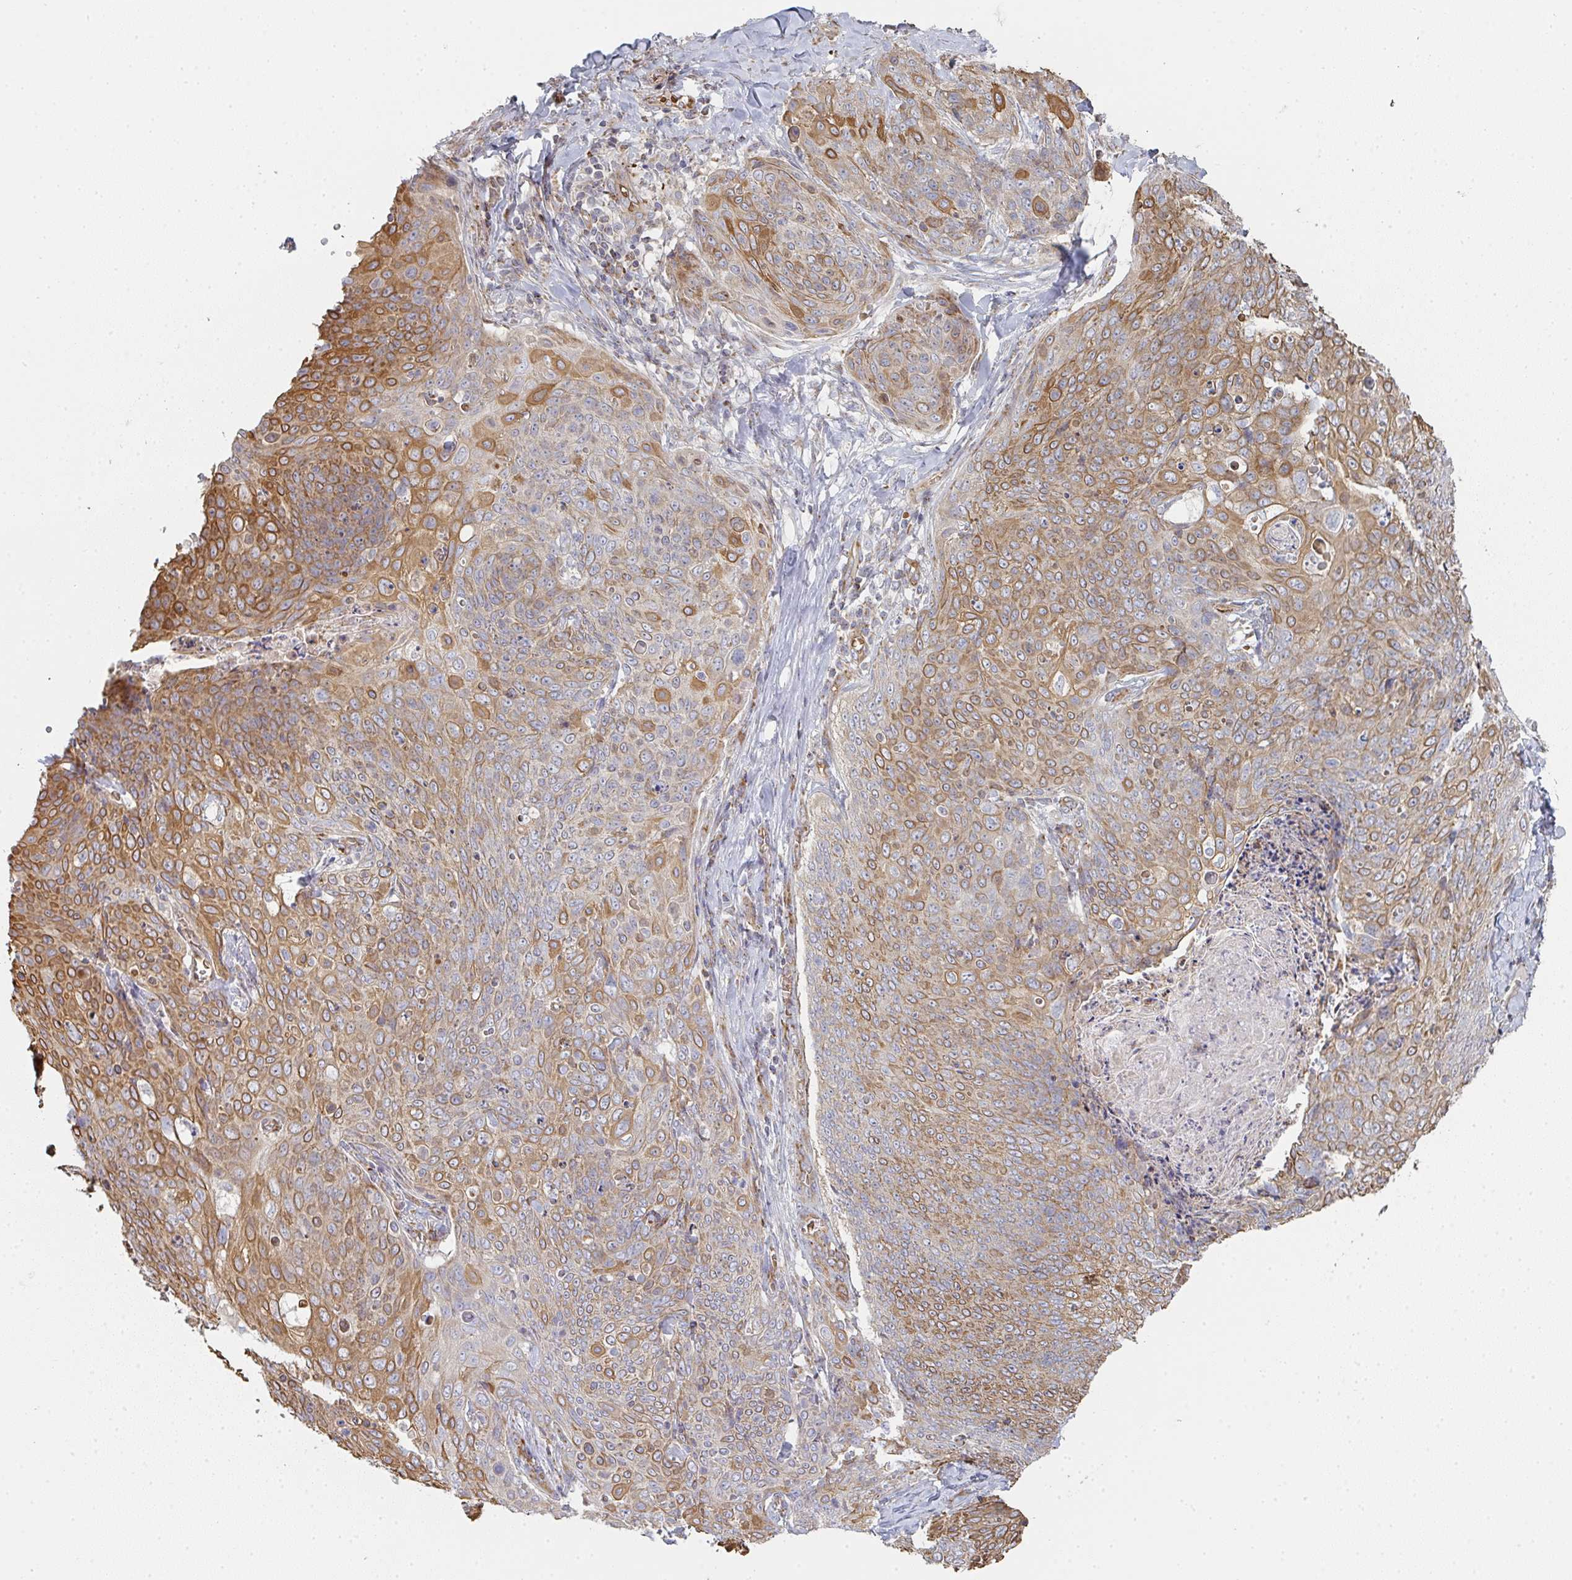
{"staining": {"intensity": "moderate", "quantity": ">75%", "location": "cytoplasmic/membranous"}, "tissue": "skin cancer", "cell_type": "Tumor cells", "image_type": "cancer", "snomed": [{"axis": "morphology", "description": "Squamous cell carcinoma, NOS"}, {"axis": "topography", "description": "Skin"}, {"axis": "topography", "description": "Vulva"}], "caption": "Moderate cytoplasmic/membranous protein positivity is present in approximately >75% of tumor cells in skin squamous cell carcinoma. The protein is shown in brown color, while the nuclei are stained blue.", "gene": "ZNF526", "patient": {"sex": "female", "age": 85}}